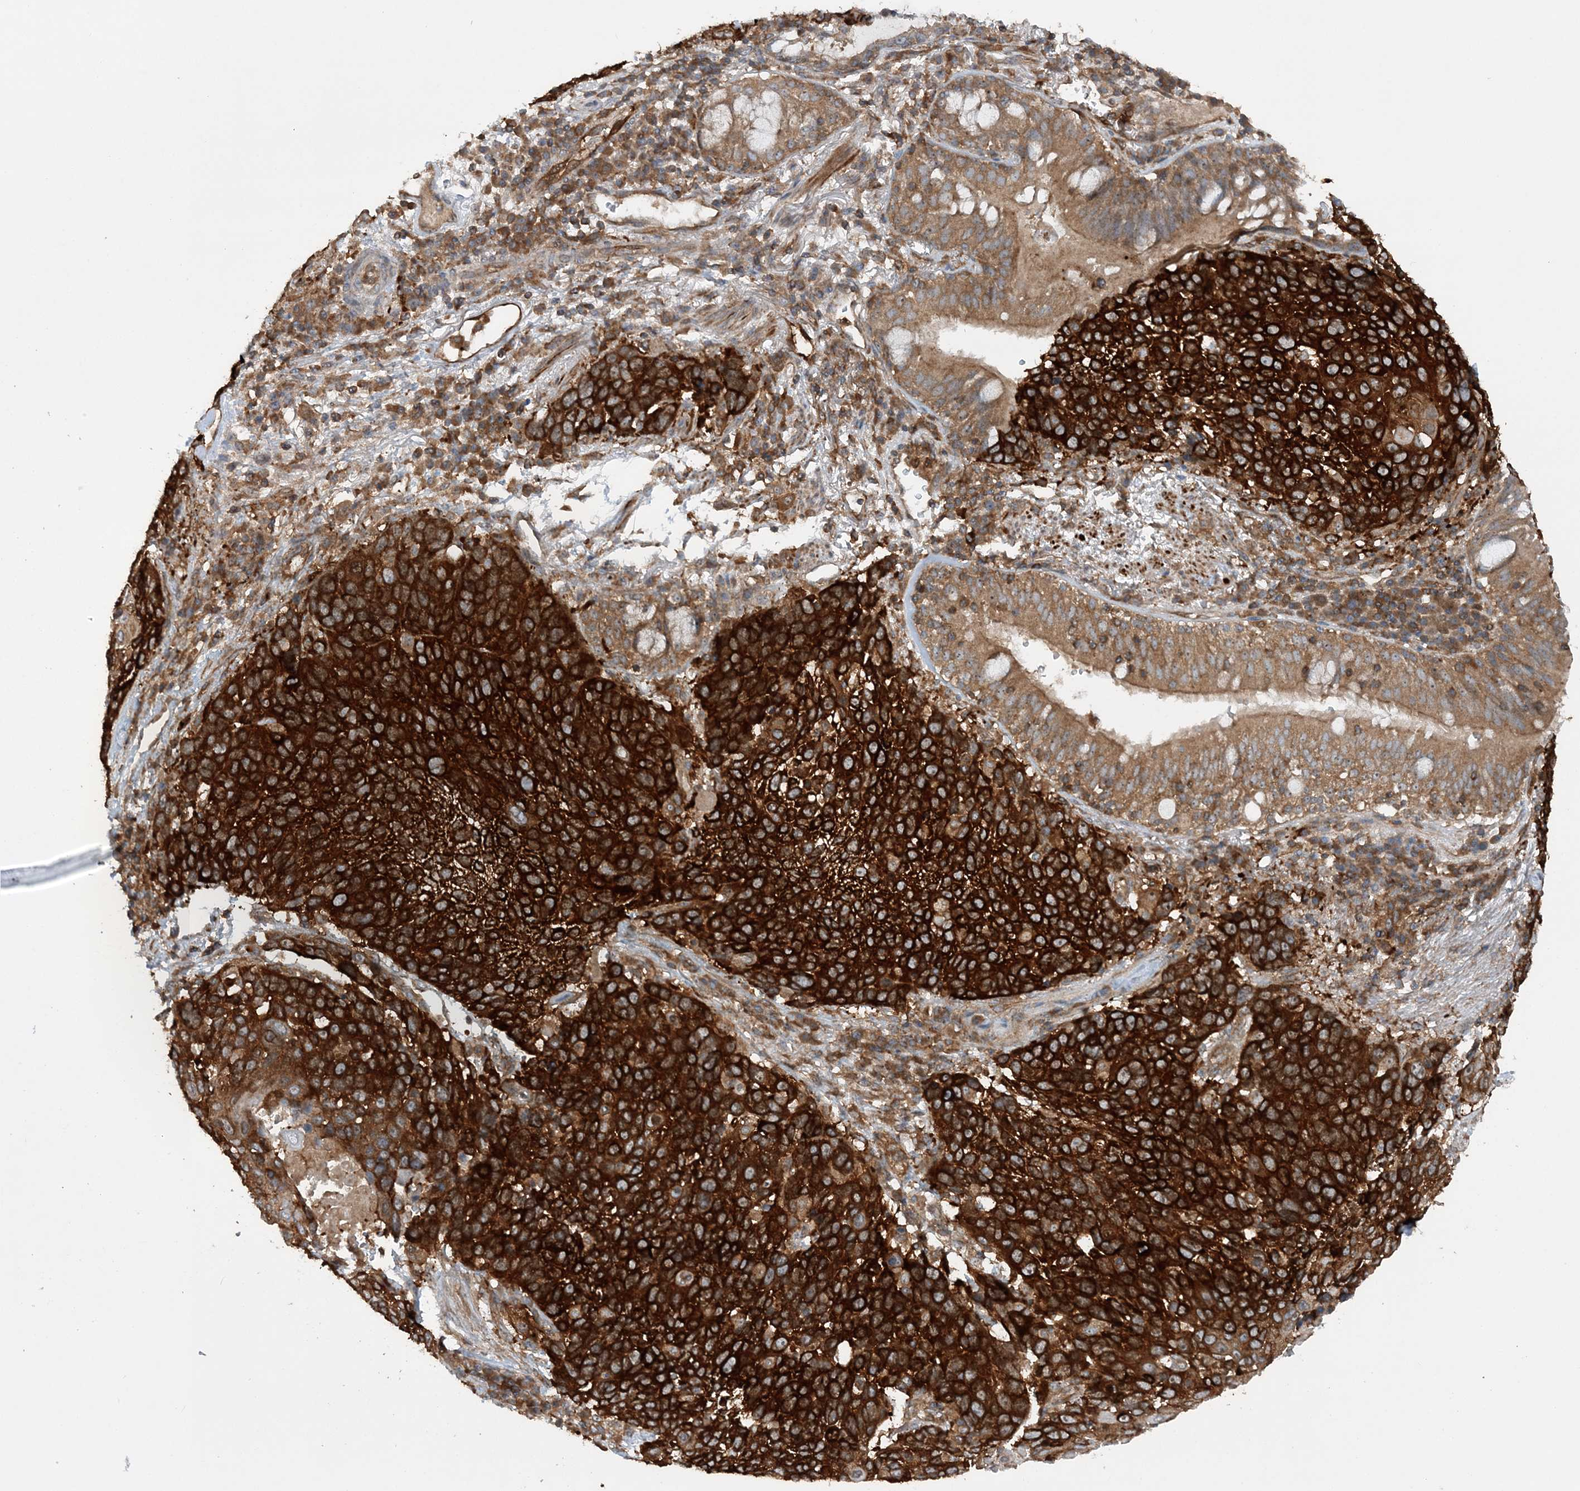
{"staining": {"intensity": "strong", "quantity": ">75%", "location": "cytoplasmic/membranous"}, "tissue": "lung cancer", "cell_type": "Tumor cells", "image_type": "cancer", "snomed": [{"axis": "morphology", "description": "Squamous cell carcinoma, NOS"}, {"axis": "topography", "description": "Lung"}], "caption": "Brown immunohistochemical staining in lung cancer (squamous cell carcinoma) reveals strong cytoplasmic/membranous staining in about >75% of tumor cells.", "gene": "ACAP2", "patient": {"sex": "male", "age": 66}}